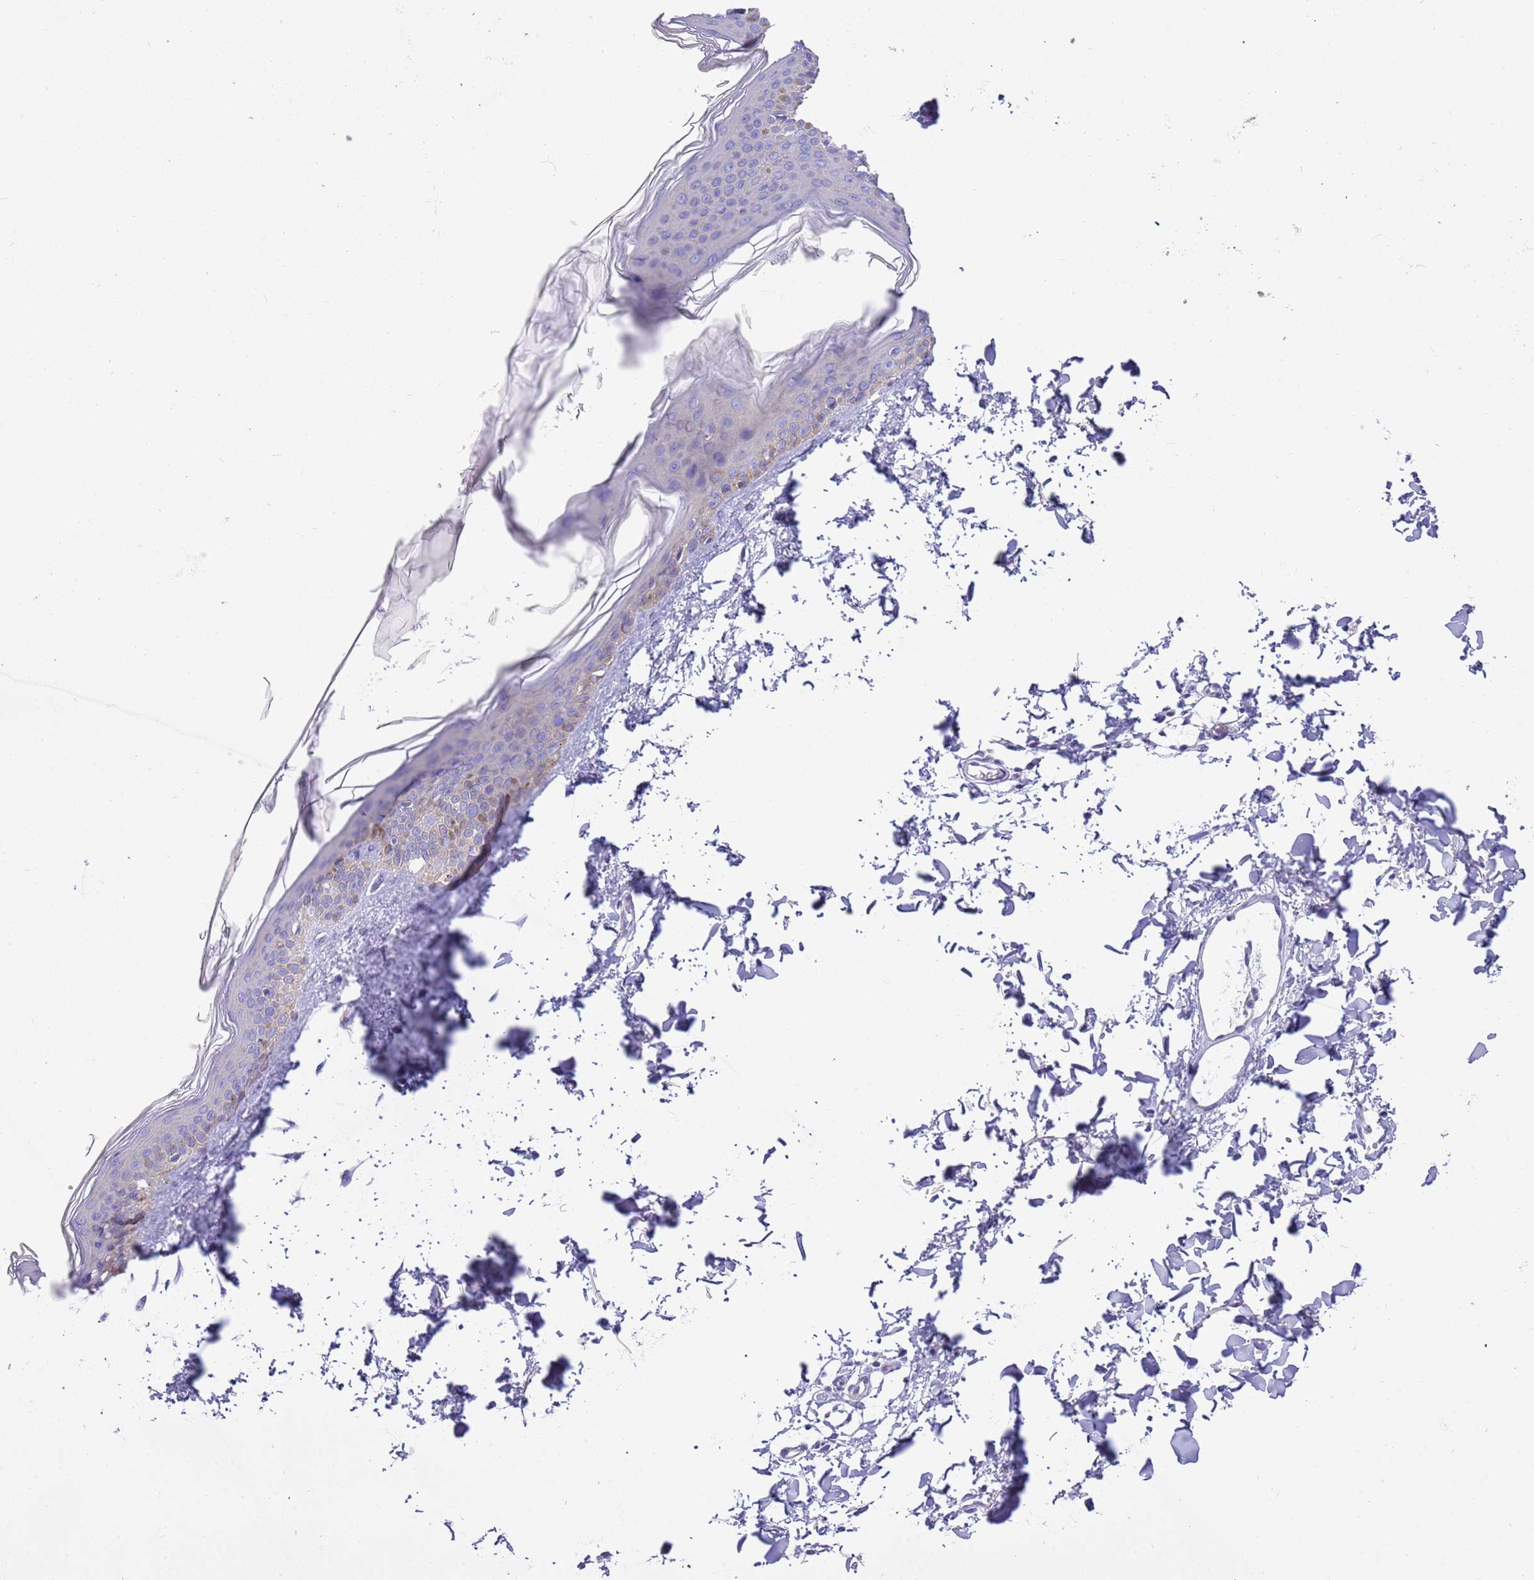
{"staining": {"intensity": "negative", "quantity": "none", "location": "none"}, "tissue": "skin", "cell_type": "Fibroblasts", "image_type": "normal", "snomed": [{"axis": "morphology", "description": "Normal tissue, NOS"}, {"axis": "topography", "description": "Skin"}], "caption": "Skin stained for a protein using immunohistochemistry (IHC) demonstrates no expression fibroblasts.", "gene": "STIP1", "patient": {"sex": "female", "age": 58}}